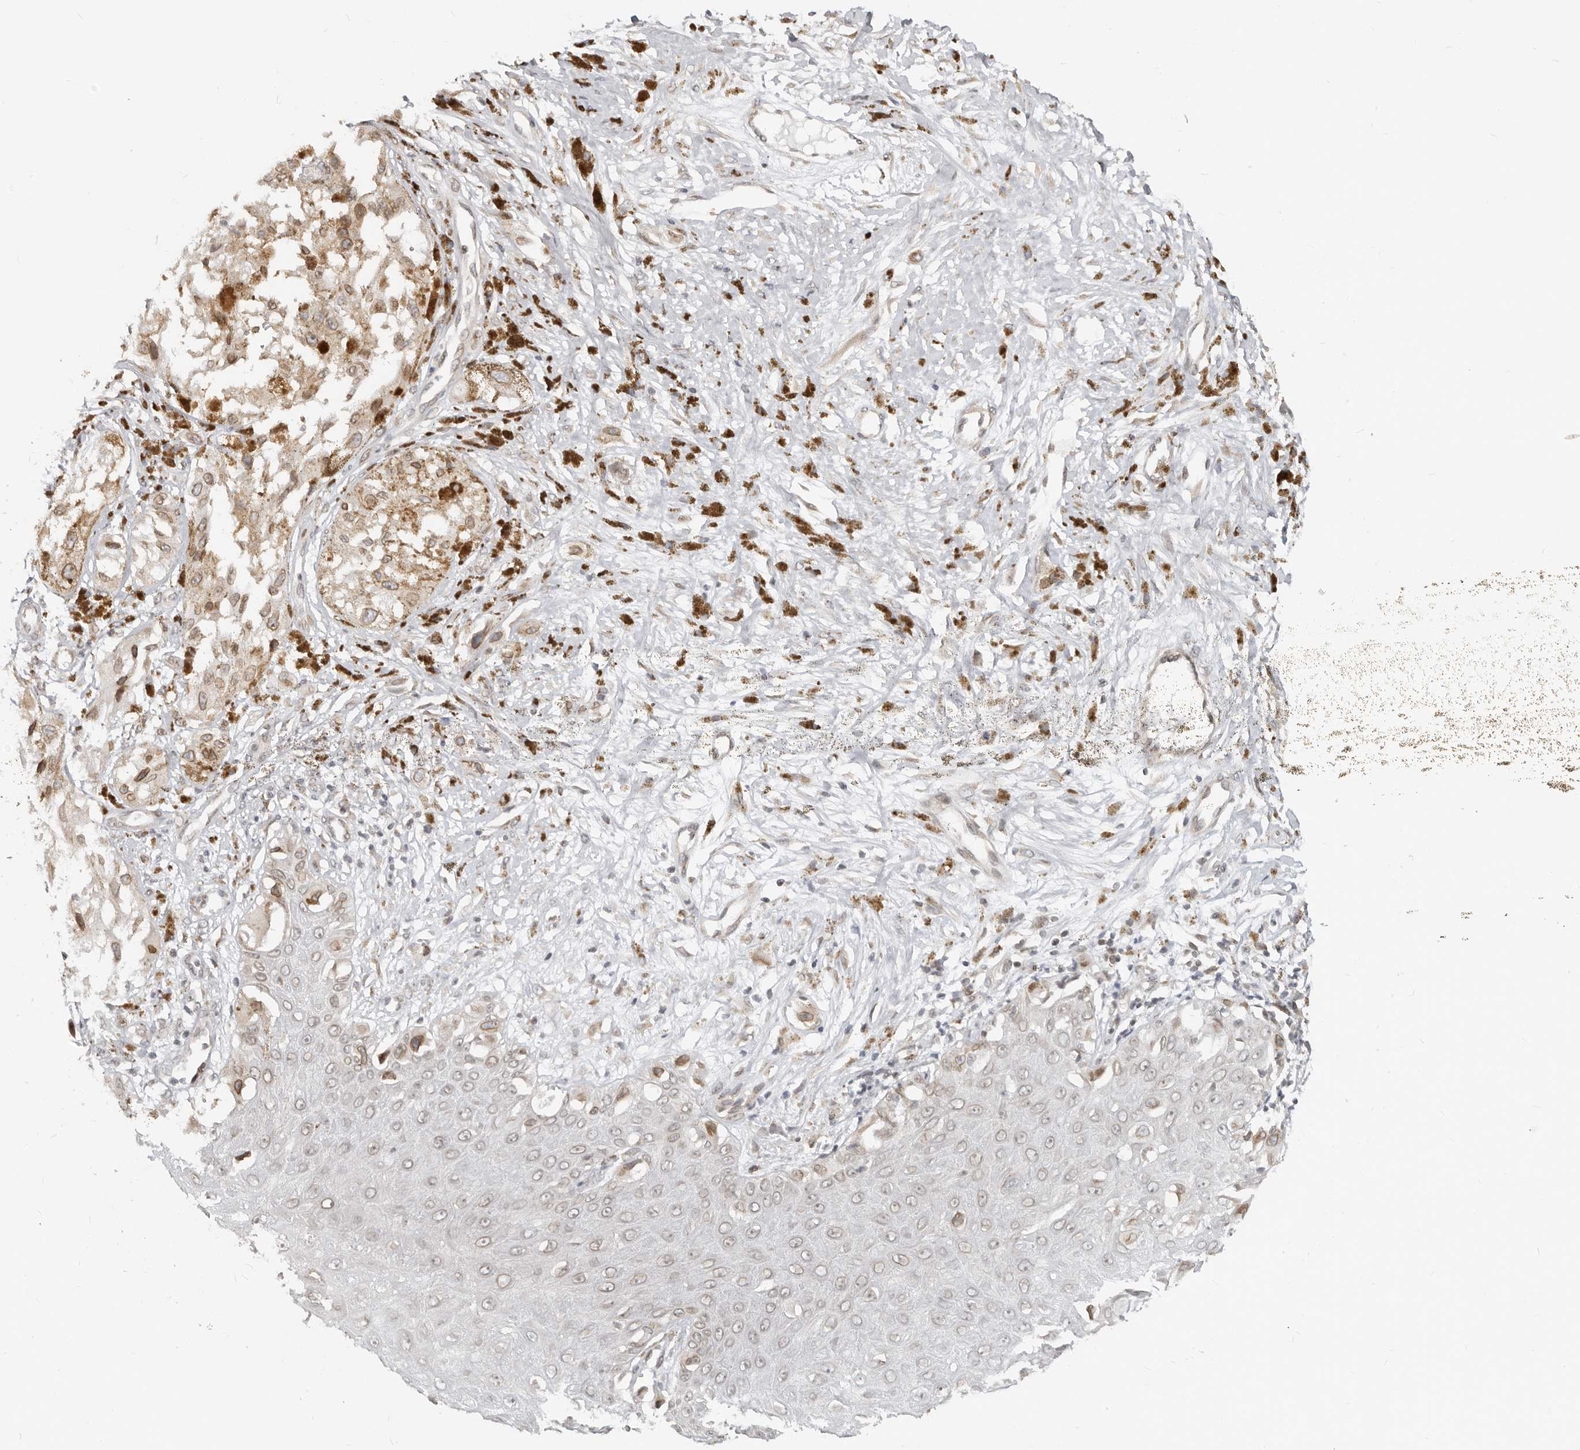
{"staining": {"intensity": "moderate", "quantity": ">75%", "location": "cytoplasmic/membranous"}, "tissue": "melanoma", "cell_type": "Tumor cells", "image_type": "cancer", "snomed": [{"axis": "morphology", "description": "Malignant melanoma, NOS"}, {"axis": "topography", "description": "Skin"}], "caption": "Malignant melanoma stained with immunohistochemistry (IHC) displays moderate cytoplasmic/membranous positivity in about >75% of tumor cells. Immunohistochemistry stains the protein in brown and the nuclei are stained blue.", "gene": "NUP153", "patient": {"sex": "male", "age": 88}}